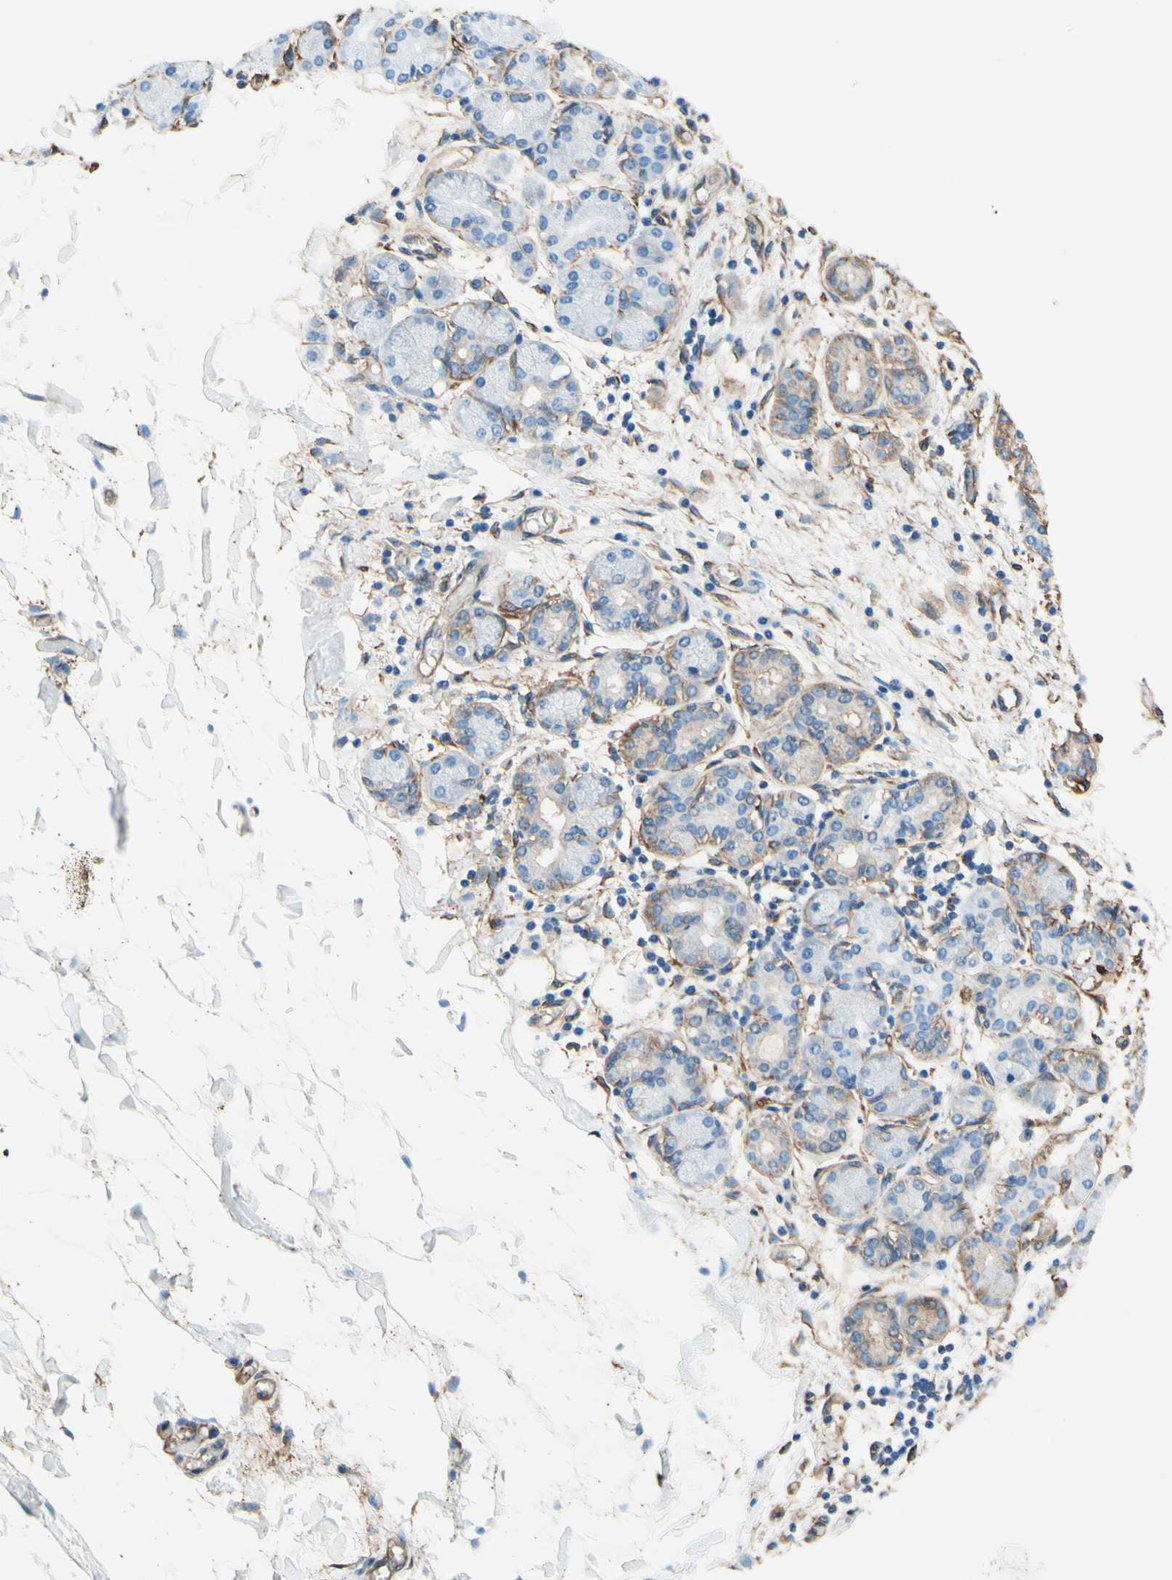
{"staining": {"intensity": "negative", "quantity": "none", "location": "none"}, "tissue": "salivary gland", "cell_type": "Glandular cells", "image_type": "normal", "snomed": [{"axis": "morphology", "description": "Normal tissue, NOS"}, {"axis": "topography", "description": "Salivary gland"}], "caption": "Glandular cells are negative for brown protein staining in normal salivary gland. (DAB (3,3'-diaminobenzidine) IHC, high magnification).", "gene": "DPYSL3", "patient": {"sex": "female", "age": 24}}